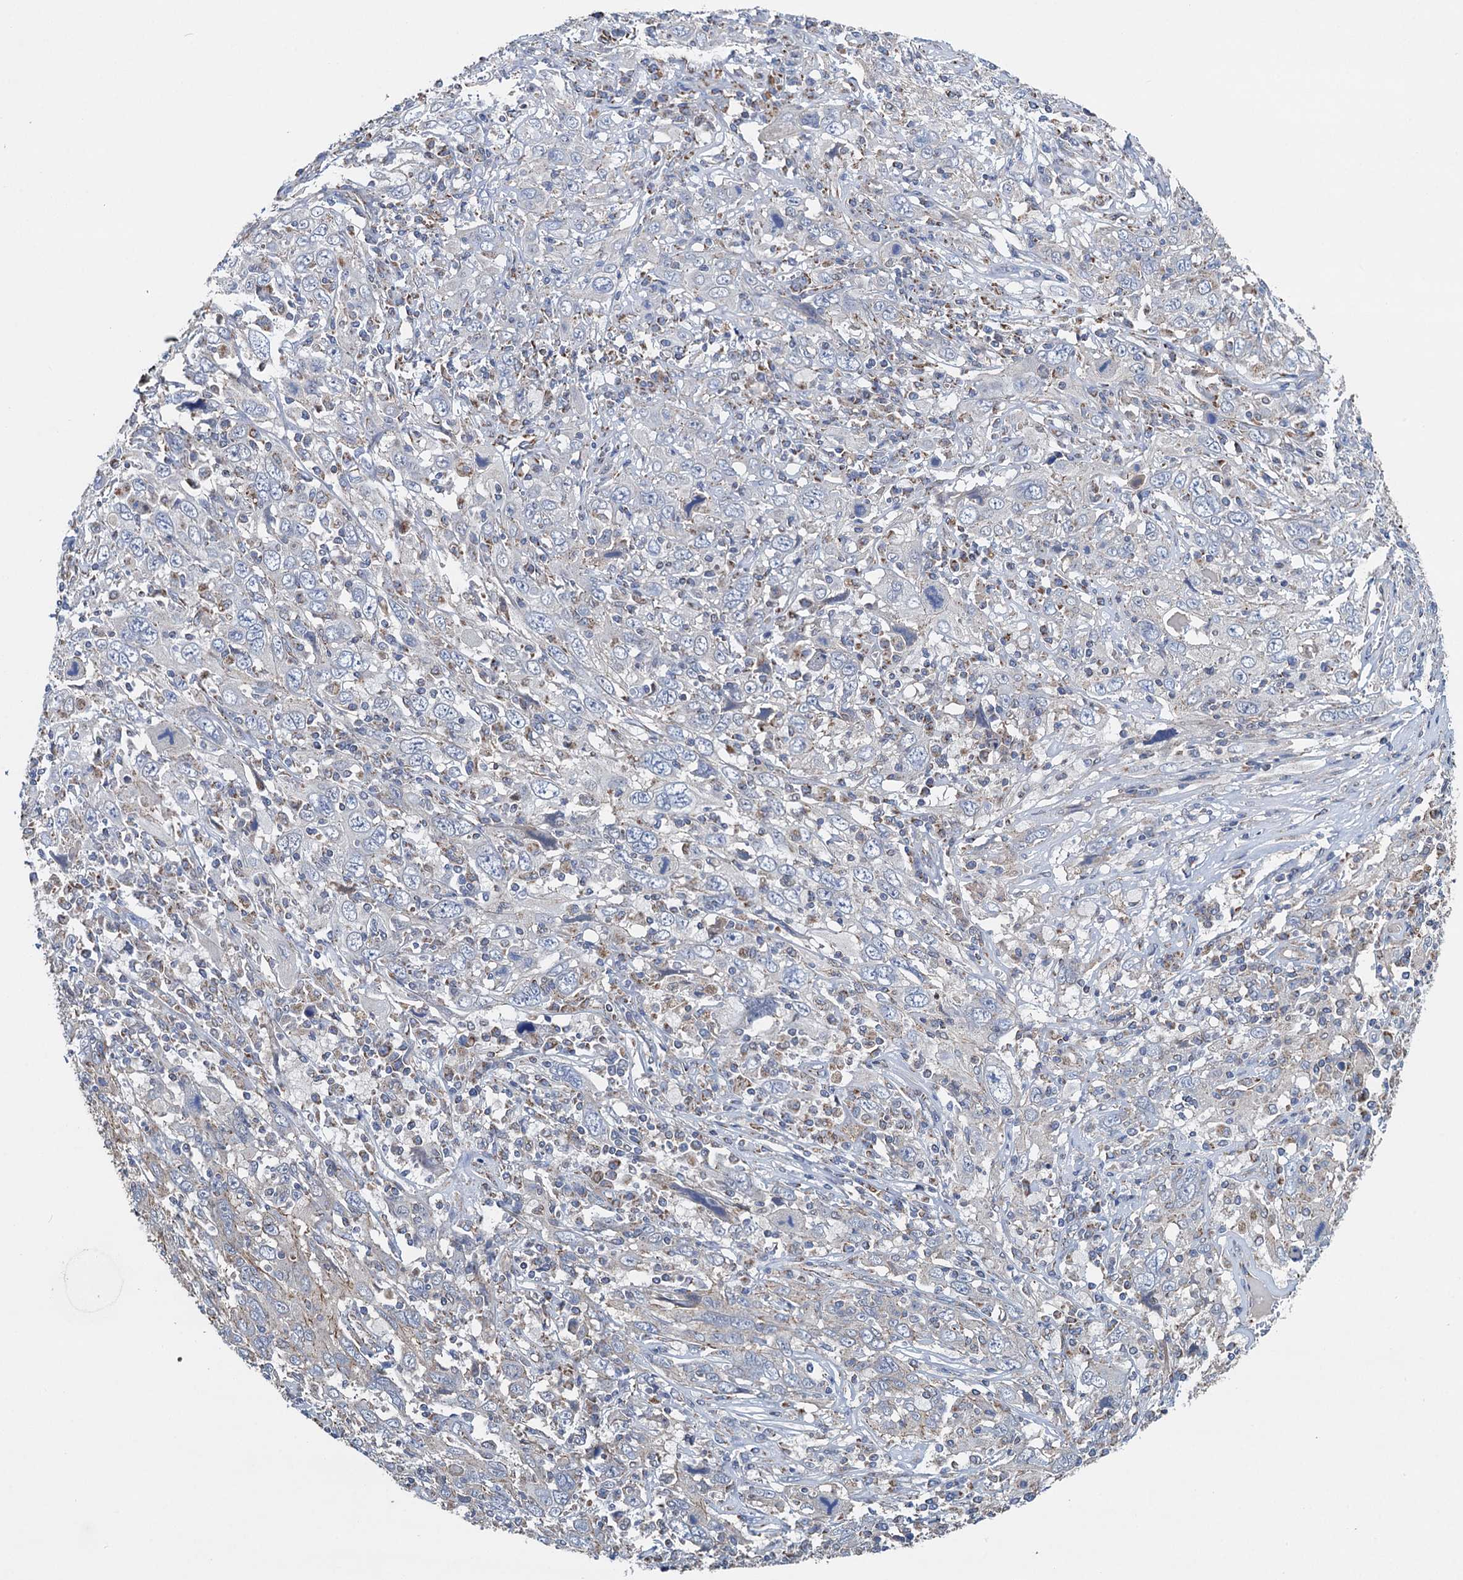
{"staining": {"intensity": "negative", "quantity": "none", "location": "none"}, "tissue": "cervical cancer", "cell_type": "Tumor cells", "image_type": "cancer", "snomed": [{"axis": "morphology", "description": "Squamous cell carcinoma, NOS"}, {"axis": "topography", "description": "Cervix"}], "caption": "Immunohistochemistry (IHC) photomicrograph of cervical cancer stained for a protein (brown), which displays no expression in tumor cells.", "gene": "DGLUCY", "patient": {"sex": "female", "age": 46}}